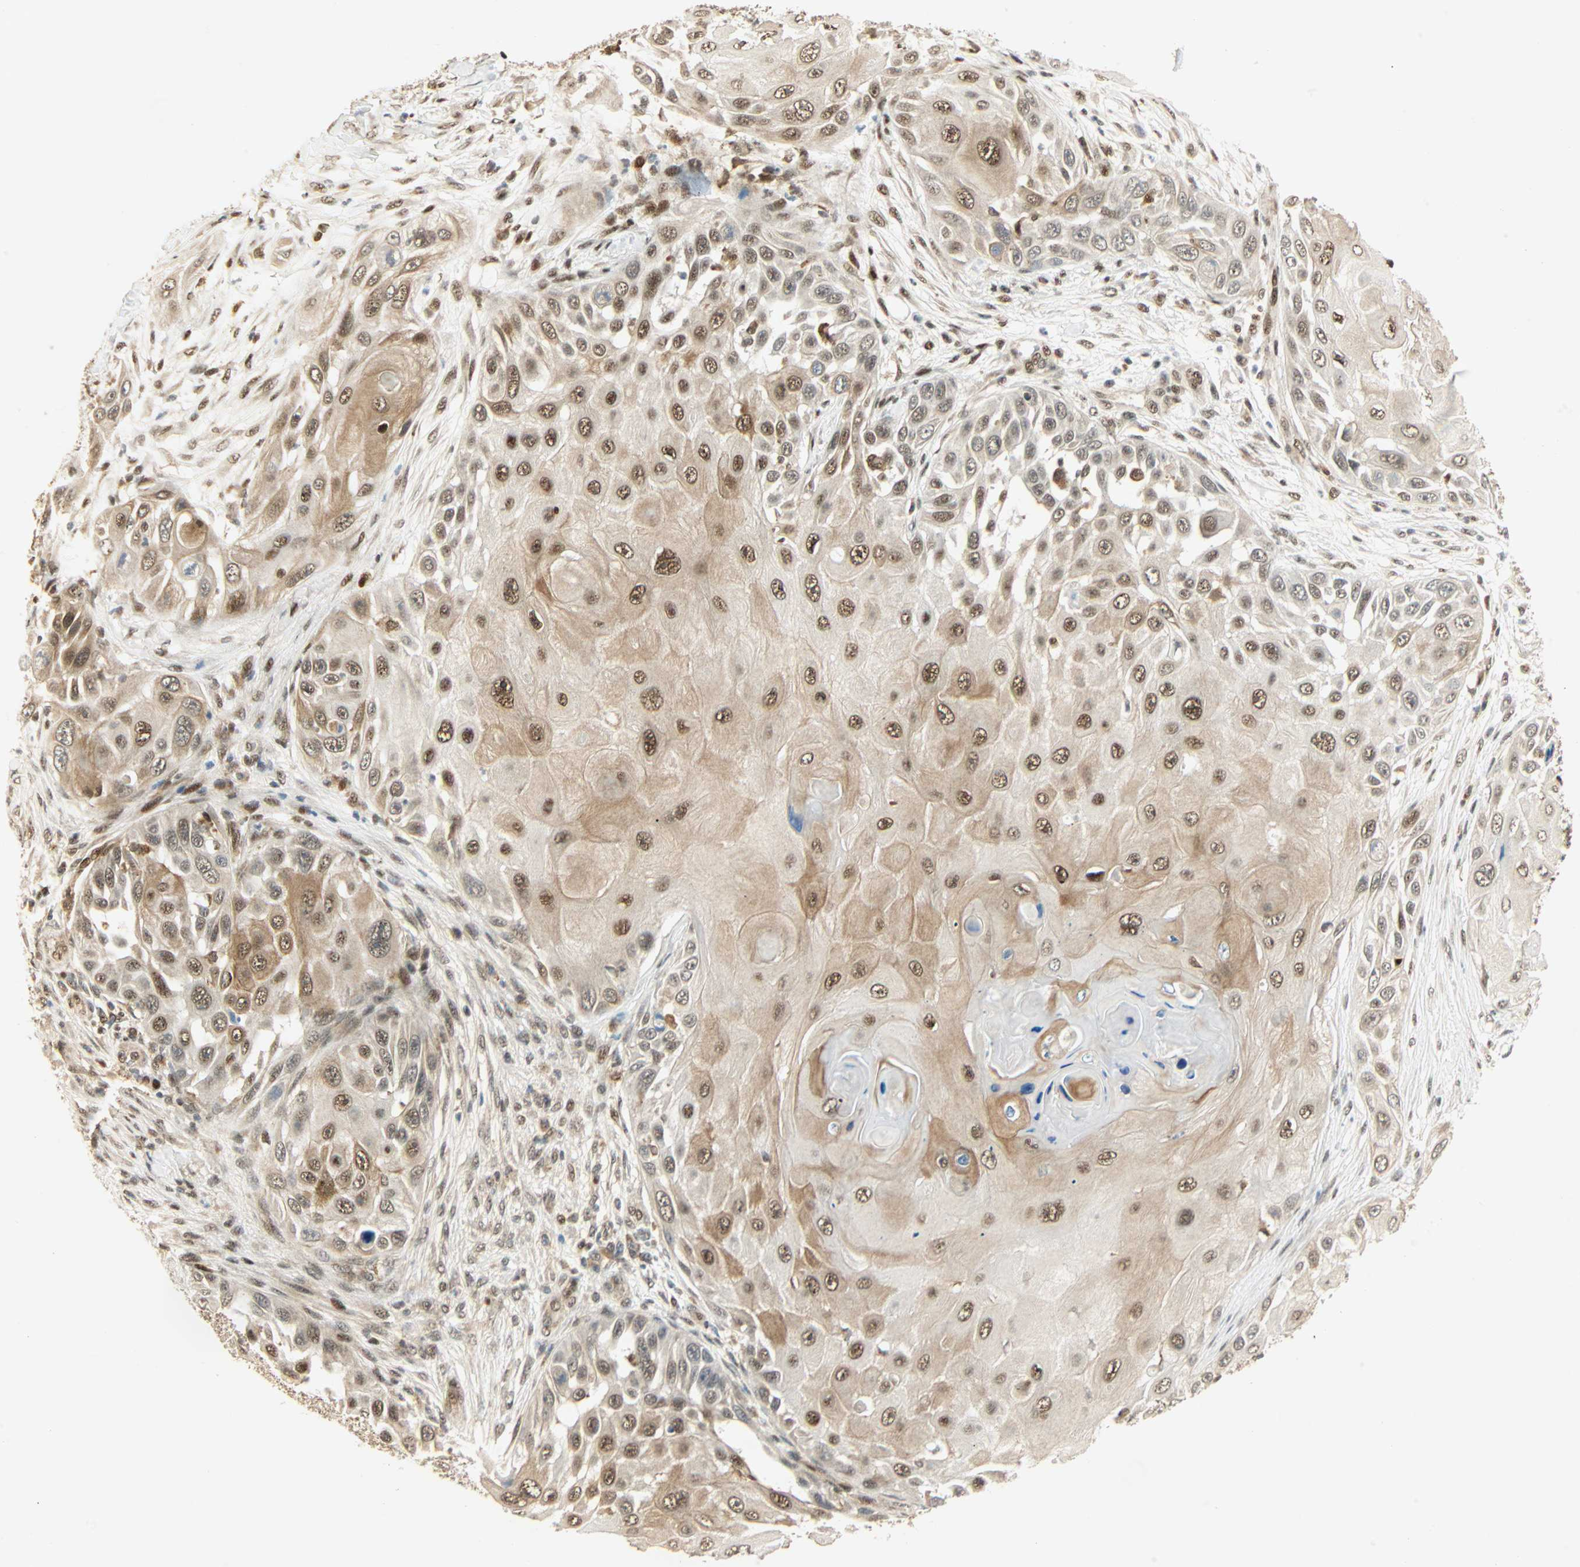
{"staining": {"intensity": "moderate", "quantity": ">75%", "location": "cytoplasmic/membranous,nuclear"}, "tissue": "skin cancer", "cell_type": "Tumor cells", "image_type": "cancer", "snomed": [{"axis": "morphology", "description": "Squamous cell carcinoma, NOS"}, {"axis": "topography", "description": "Skin"}], "caption": "Protein expression analysis of human skin cancer reveals moderate cytoplasmic/membranous and nuclear staining in about >75% of tumor cells.", "gene": "PNPLA6", "patient": {"sex": "female", "age": 44}}